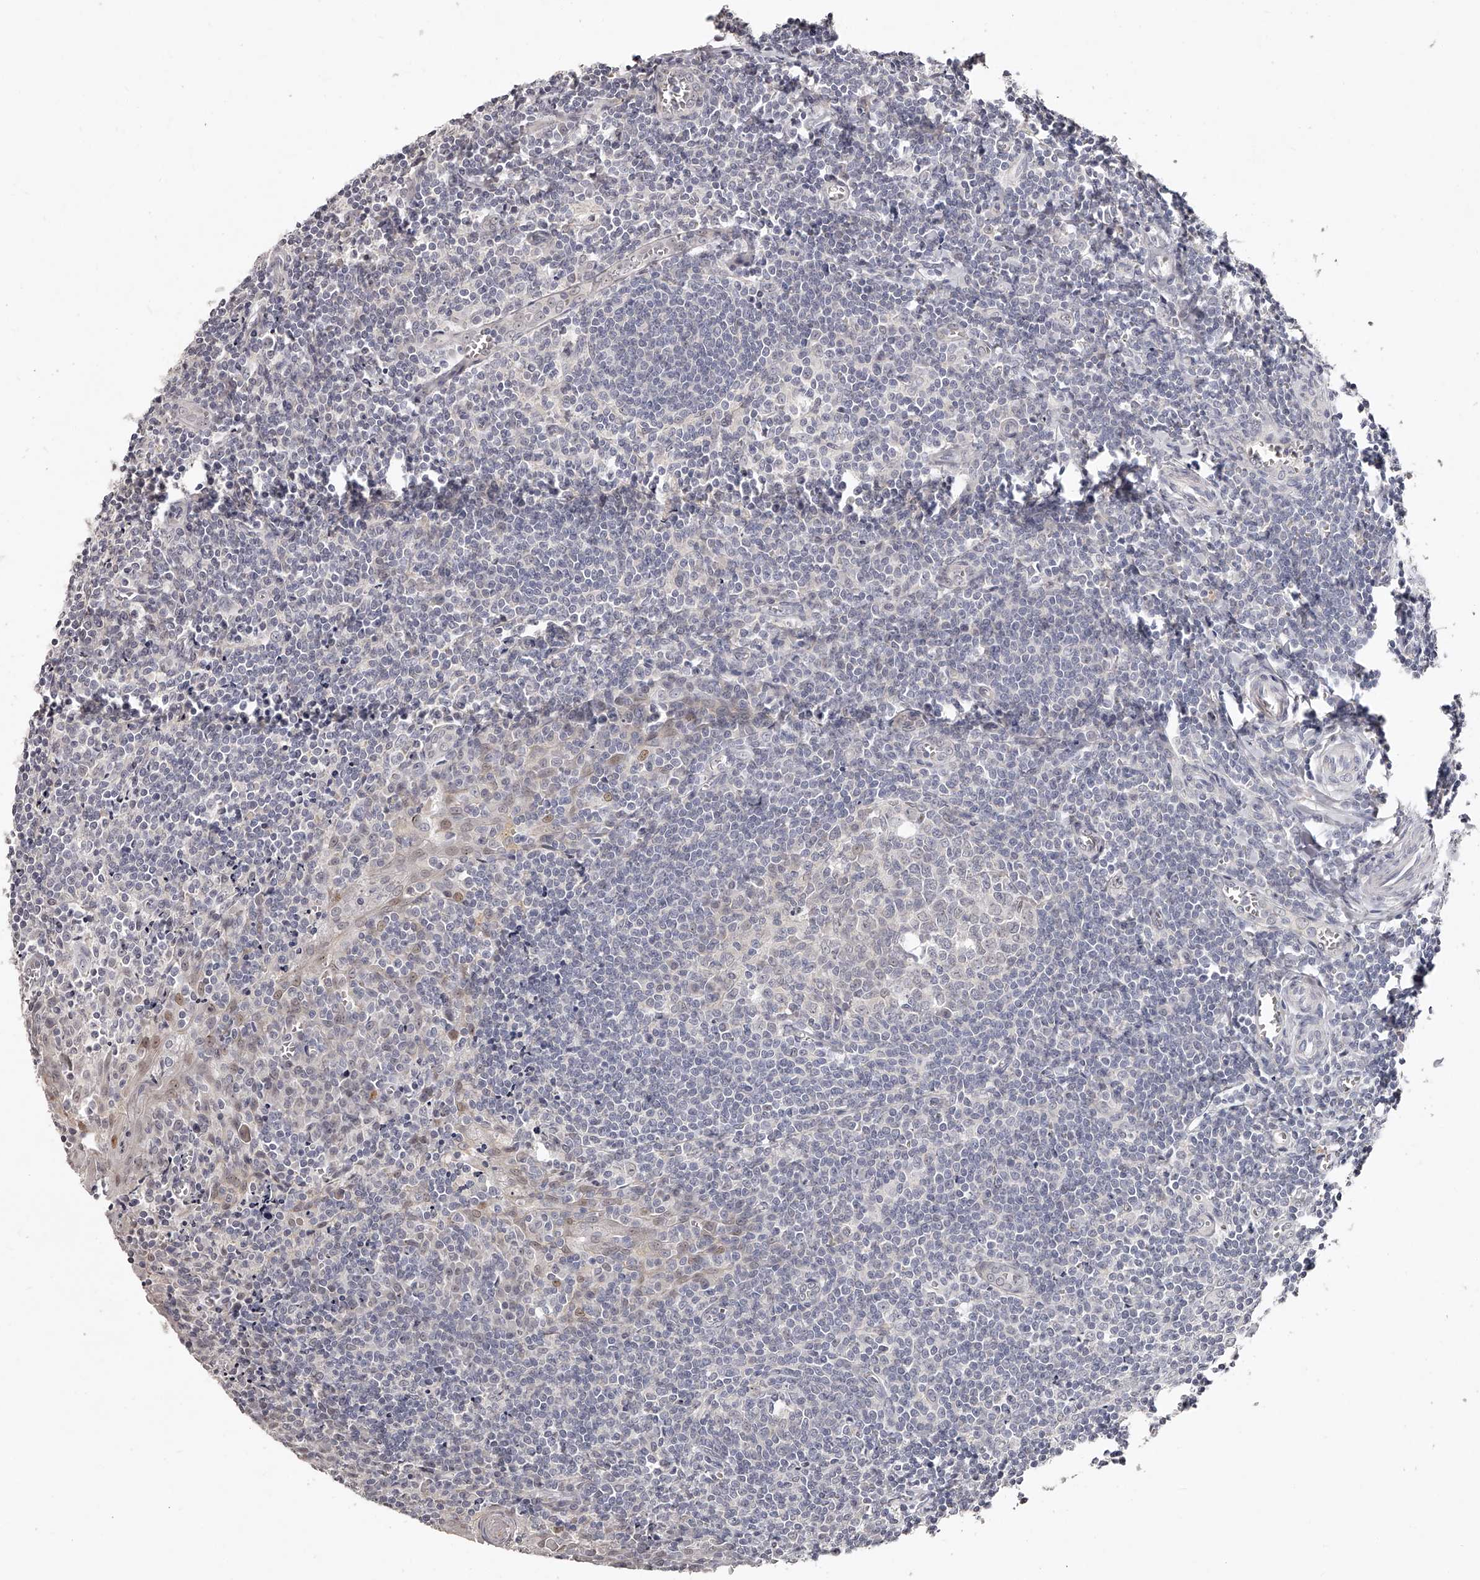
{"staining": {"intensity": "negative", "quantity": "none", "location": "none"}, "tissue": "tonsil", "cell_type": "Germinal center cells", "image_type": "normal", "snomed": [{"axis": "morphology", "description": "Normal tissue, NOS"}, {"axis": "topography", "description": "Tonsil"}], "caption": "Immunohistochemical staining of benign tonsil exhibits no significant positivity in germinal center cells. (Stains: DAB immunohistochemistry with hematoxylin counter stain, Microscopy: brightfield microscopy at high magnification).", "gene": "NT5DC1", "patient": {"sex": "male", "age": 27}}